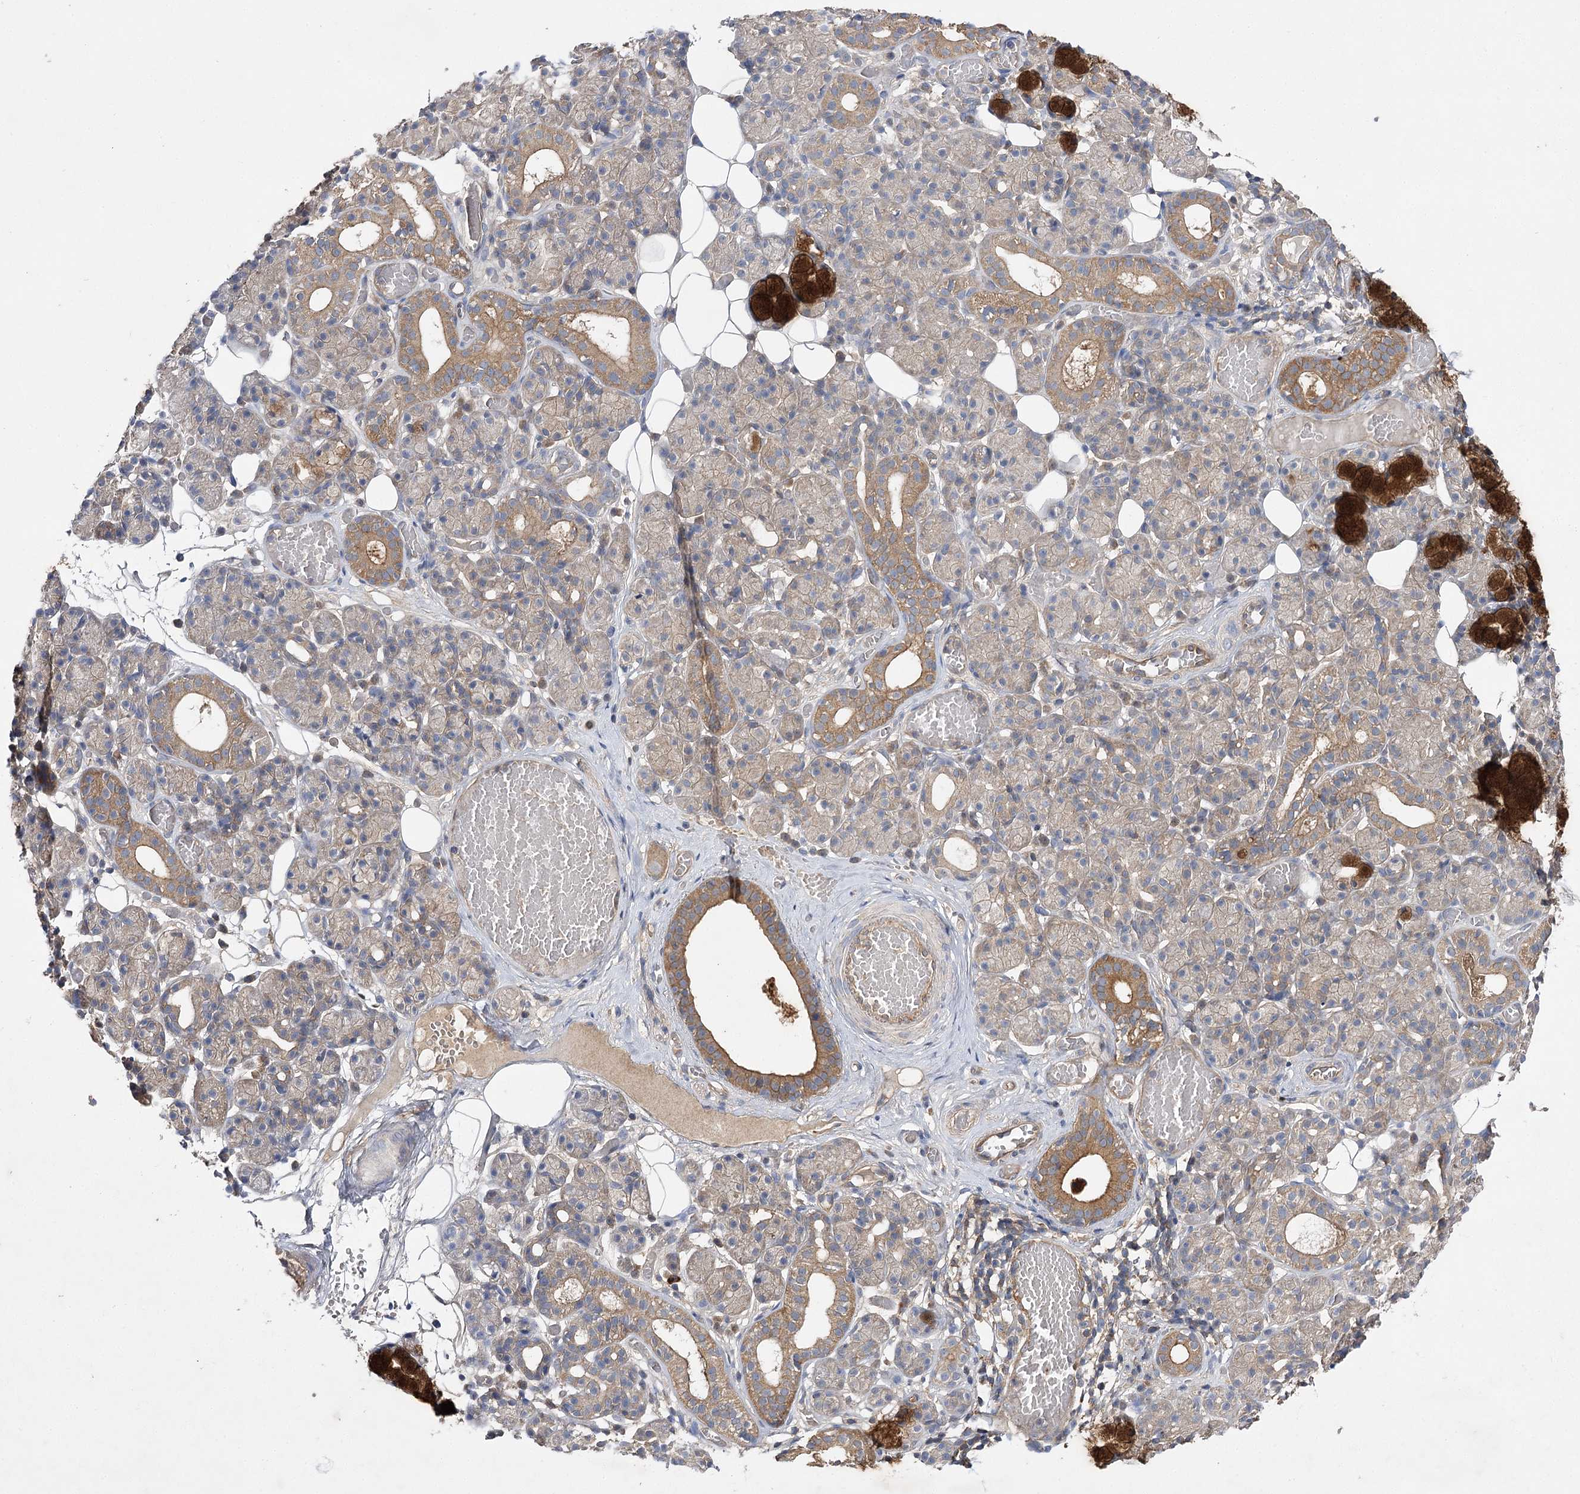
{"staining": {"intensity": "strong", "quantity": "<25%", "location": "cytoplasmic/membranous"}, "tissue": "salivary gland", "cell_type": "Glandular cells", "image_type": "normal", "snomed": [{"axis": "morphology", "description": "Normal tissue, NOS"}, {"axis": "topography", "description": "Salivary gland"}], "caption": "IHC image of benign salivary gland: salivary gland stained using immunohistochemistry reveals medium levels of strong protein expression localized specifically in the cytoplasmic/membranous of glandular cells, appearing as a cytoplasmic/membranous brown color.", "gene": "BCR", "patient": {"sex": "male", "age": 63}}